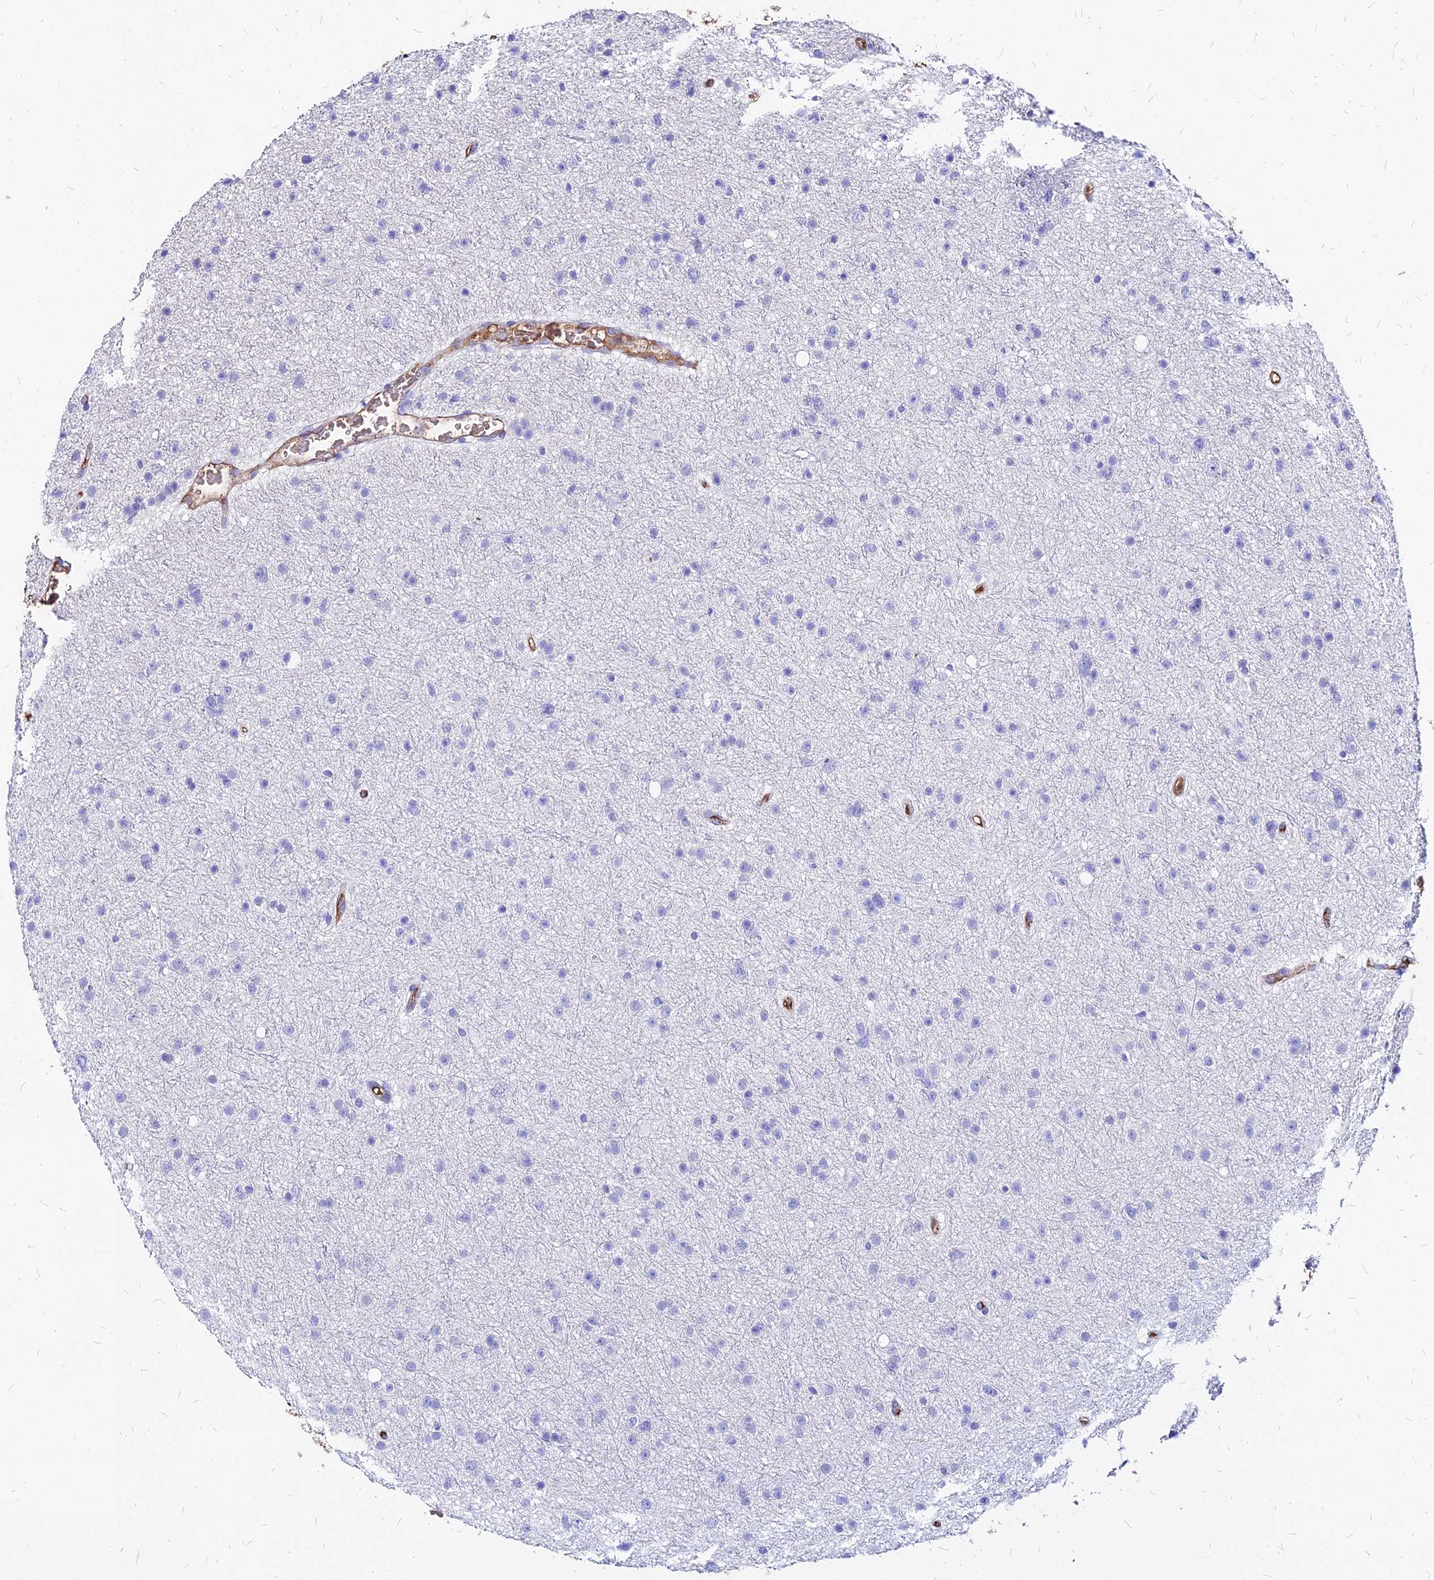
{"staining": {"intensity": "negative", "quantity": "none", "location": "none"}, "tissue": "glioma", "cell_type": "Tumor cells", "image_type": "cancer", "snomed": [{"axis": "morphology", "description": "Glioma, malignant, Low grade"}, {"axis": "topography", "description": "Cerebral cortex"}], "caption": "Tumor cells show no significant positivity in malignant glioma (low-grade).", "gene": "NME5", "patient": {"sex": "female", "age": 39}}